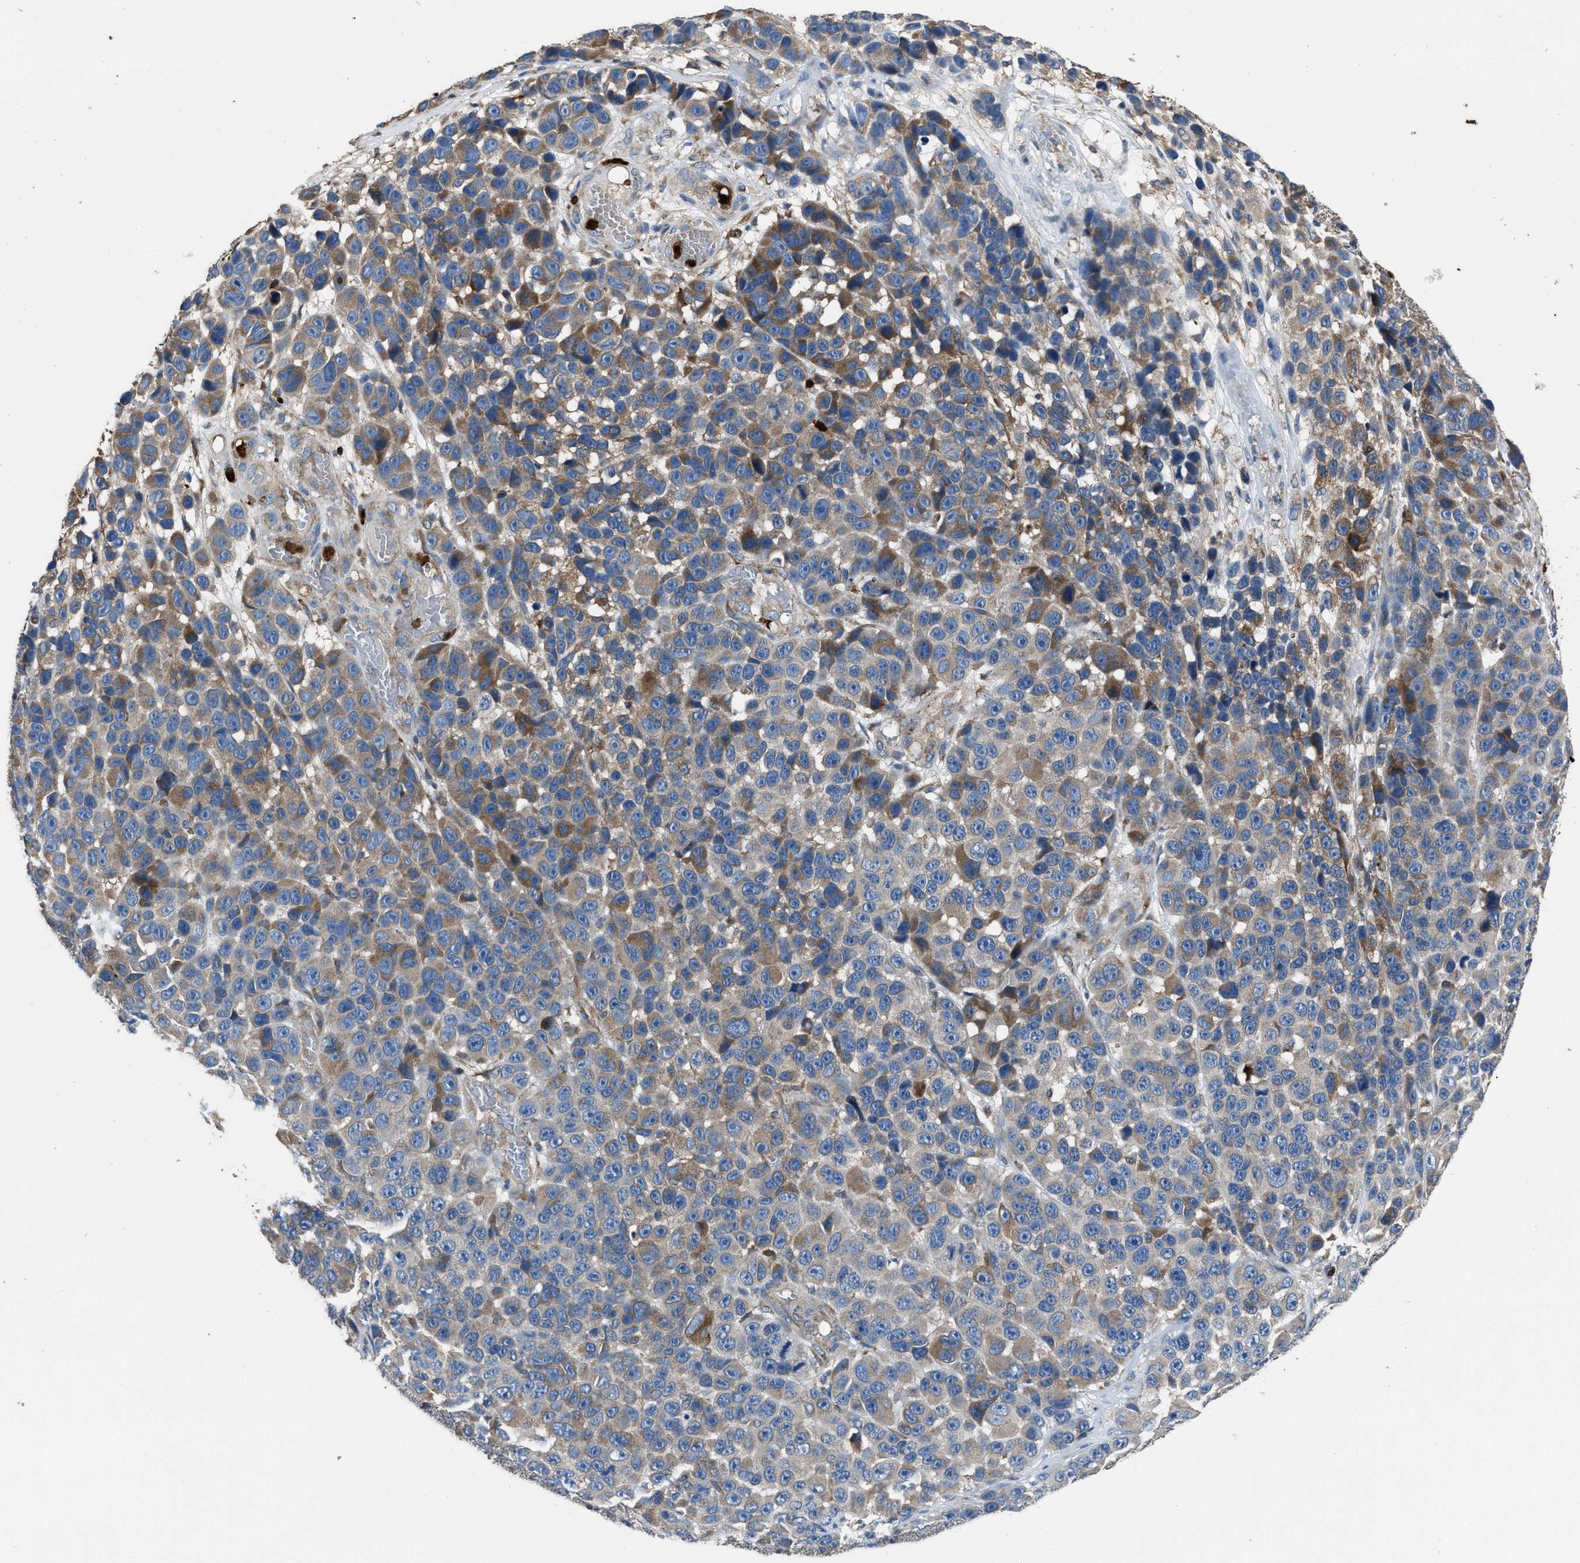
{"staining": {"intensity": "moderate", "quantity": "<25%", "location": "cytoplasmic/membranous"}, "tissue": "melanoma", "cell_type": "Tumor cells", "image_type": "cancer", "snomed": [{"axis": "morphology", "description": "Malignant melanoma, NOS"}, {"axis": "topography", "description": "Skin"}], "caption": "Immunohistochemical staining of malignant melanoma displays low levels of moderate cytoplasmic/membranous expression in about <25% of tumor cells. (brown staining indicates protein expression, while blue staining denotes nuclei).", "gene": "ANGPT1", "patient": {"sex": "male", "age": 53}}